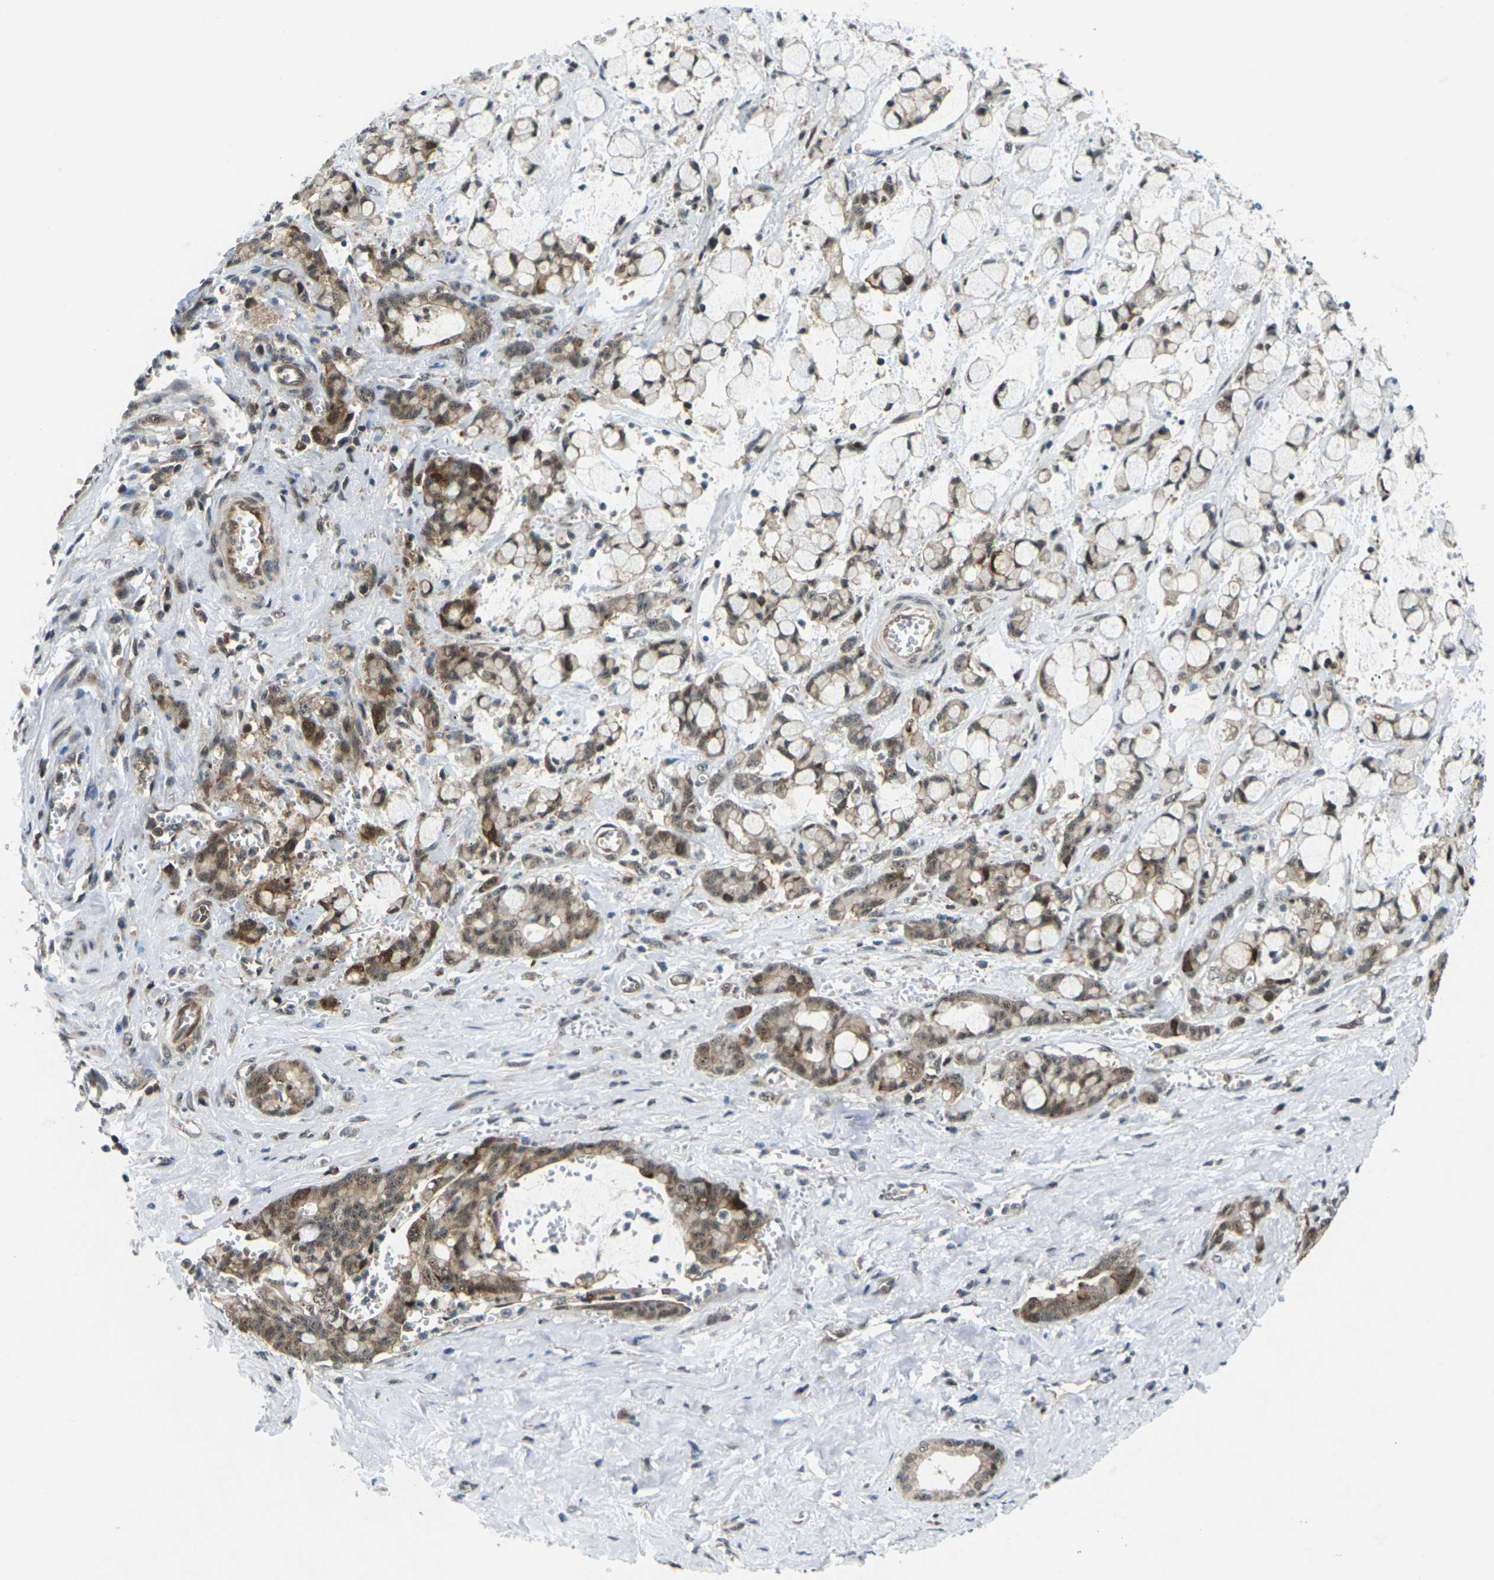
{"staining": {"intensity": "moderate", "quantity": ">75%", "location": "cytoplasmic/membranous,nuclear"}, "tissue": "pancreatic cancer", "cell_type": "Tumor cells", "image_type": "cancer", "snomed": [{"axis": "morphology", "description": "Adenocarcinoma, NOS"}, {"axis": "topography", "description": "Pancreas"}], "caption": "Immunohistochemistry (IHC) micrograph of pancreatic cancer stained for a protein (brown), which reveals medium levels of moderate cytoplasmic/membranous and nuclear positivity in about >75% of tumor cells.", "gene": "UBE2S", "patient": {"sex": "female", "age": 73}}